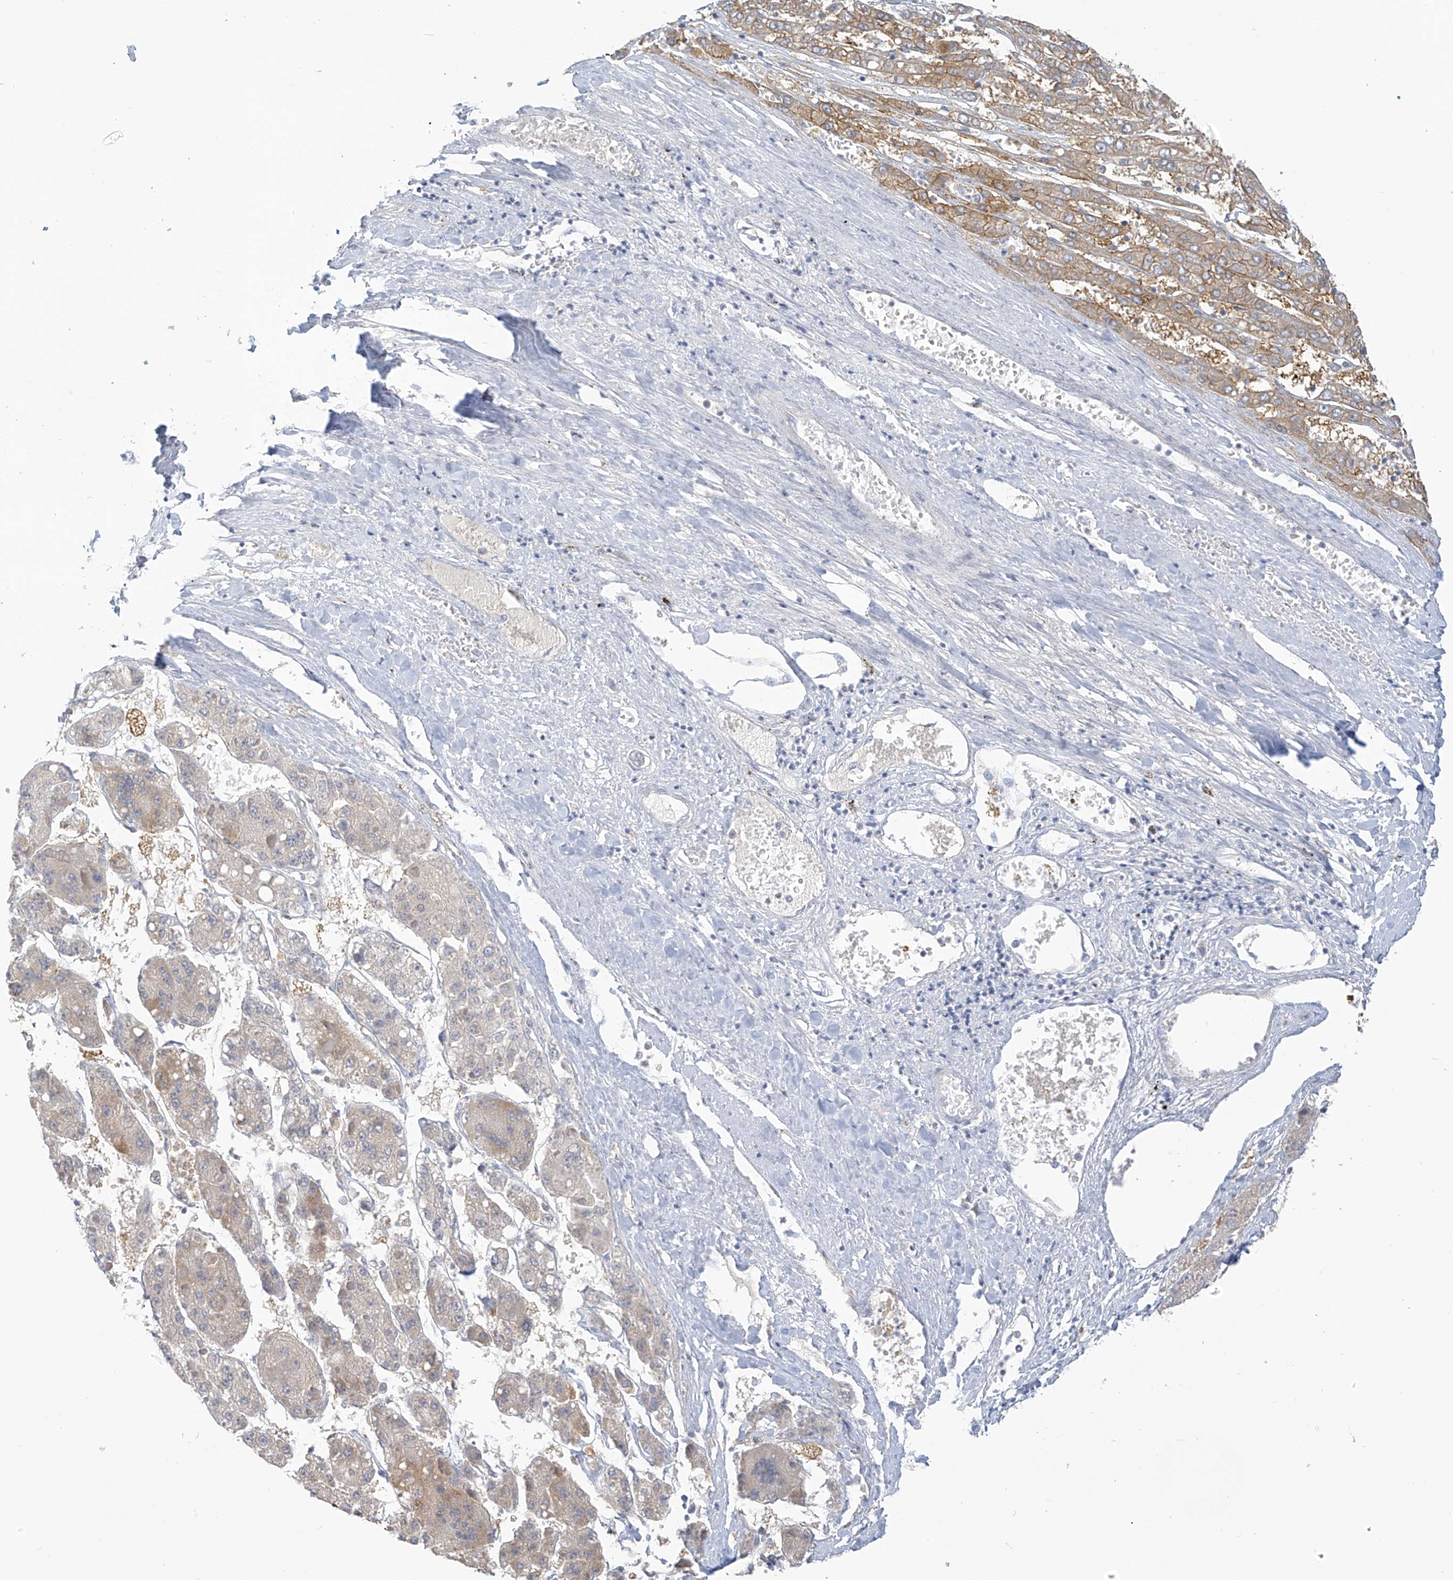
{"staining": {"intensity": "negative", "quantity": "none", "location": "none"}, "tissue": "liver cancer", "cell_type": "Tumor cells", "image_type": "cancer", "snomed": [{"axis": "morphology", "description": "Carcinoma, Hepatocellular, NOS"}, {"axis": "topography", "description": "Liver"}], "caption": "Hepatocellular carcinoma (liver) was stained to show a protein in brown. There is no significant positivity in tumor cells.", "gene": "SLC6A12", "patient": {"sex": "female", "age": 73}}